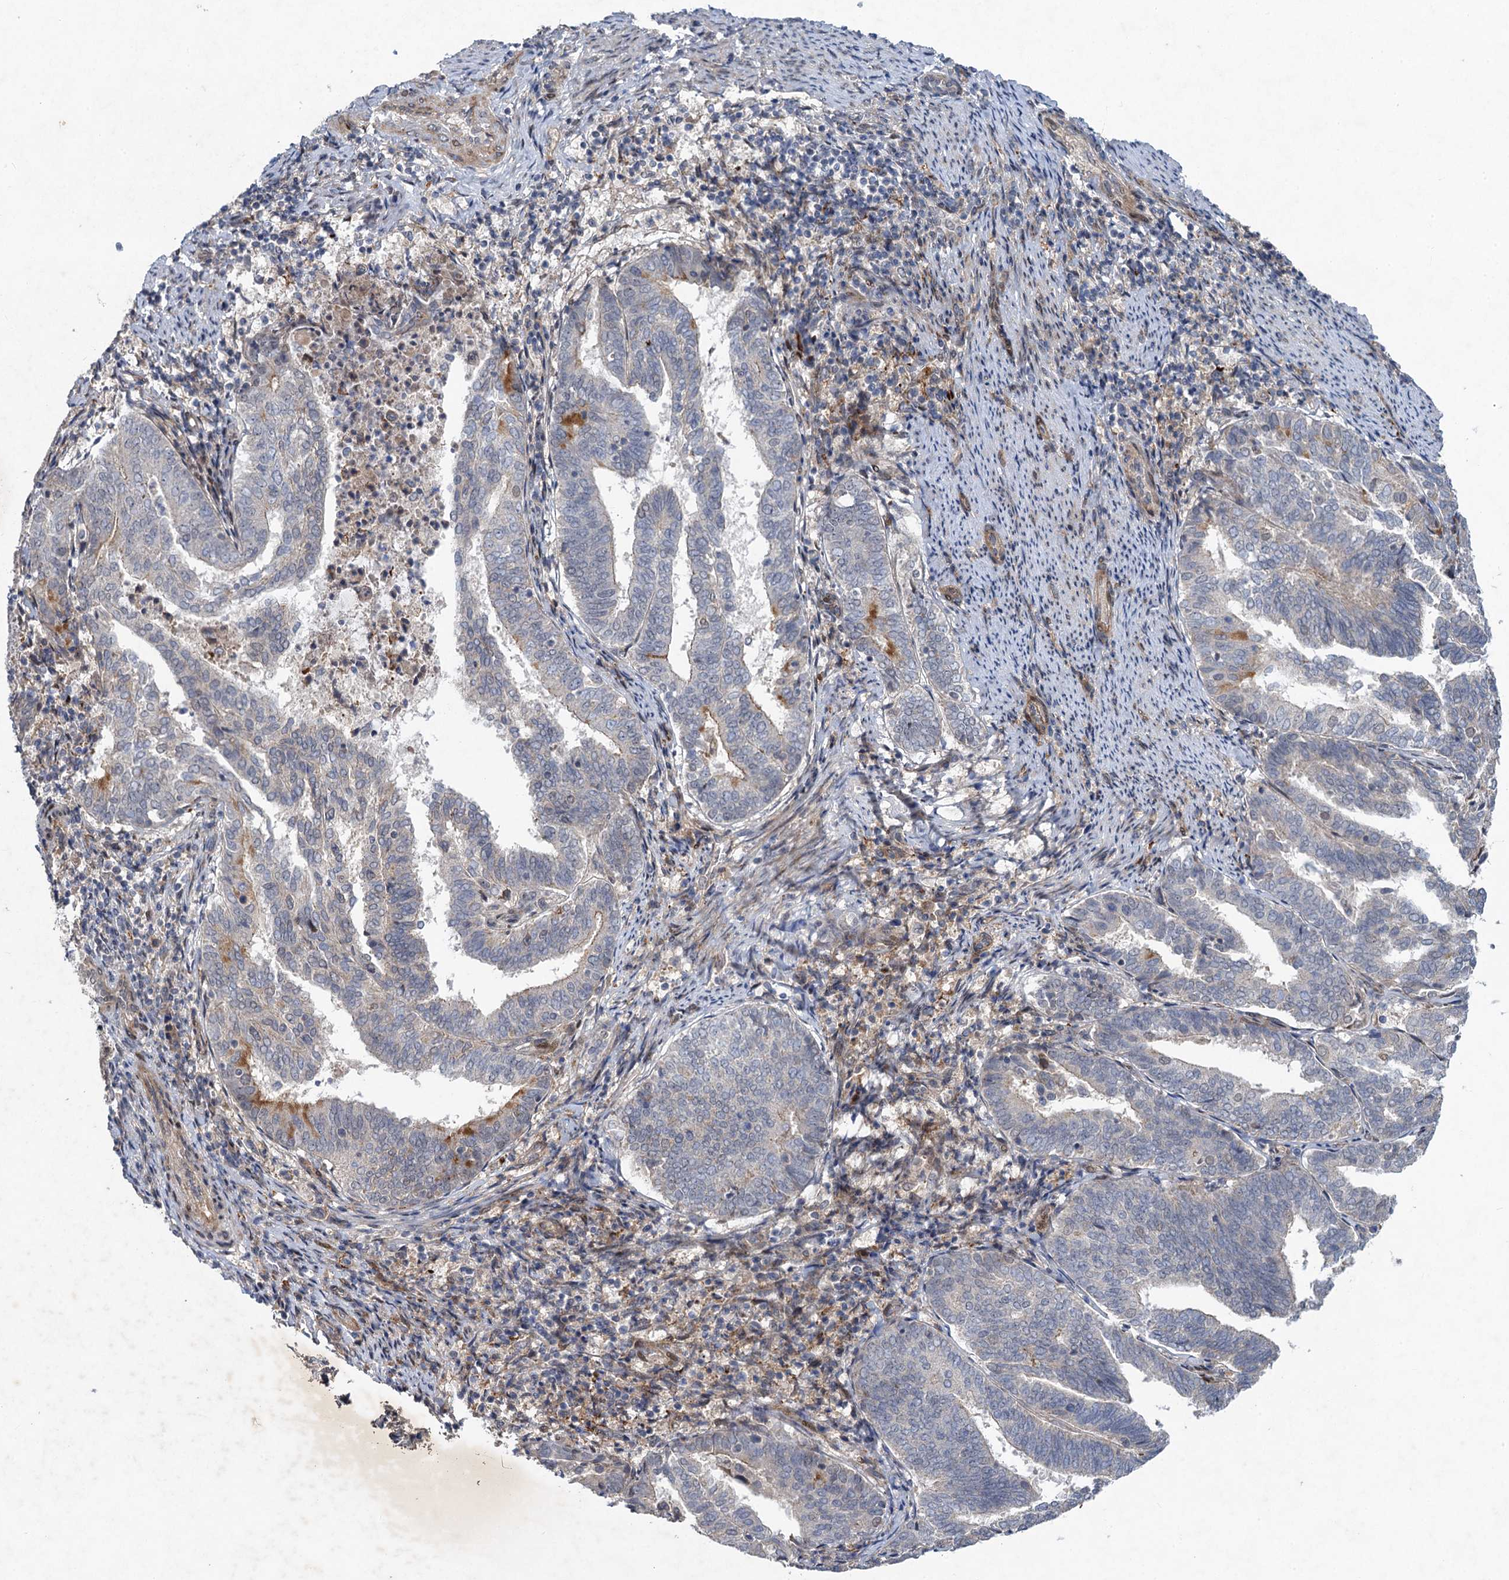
{"staining": {"intensity": "negative", "quantity": "none", "location": "none"}, "tissue": "endometrial cancer", "cell_type": "Tumor cells", "image_type": "cancer", "snomed": [{"axis": "morphology", "description": "Adenocarcinoma, NOS"}, {"axis": "topography", "description": "Endometrium"}], "caption": "This is a photomicrograph of immunohistochemistry (IHC) staining of endometrial cancer (adenocarcinoma), which shows no staining in tumor cells. (DAB immunohistochemistry, high magnification).", "gene": "NUDT22", "patient": {"sex": "female", "age": 80}}